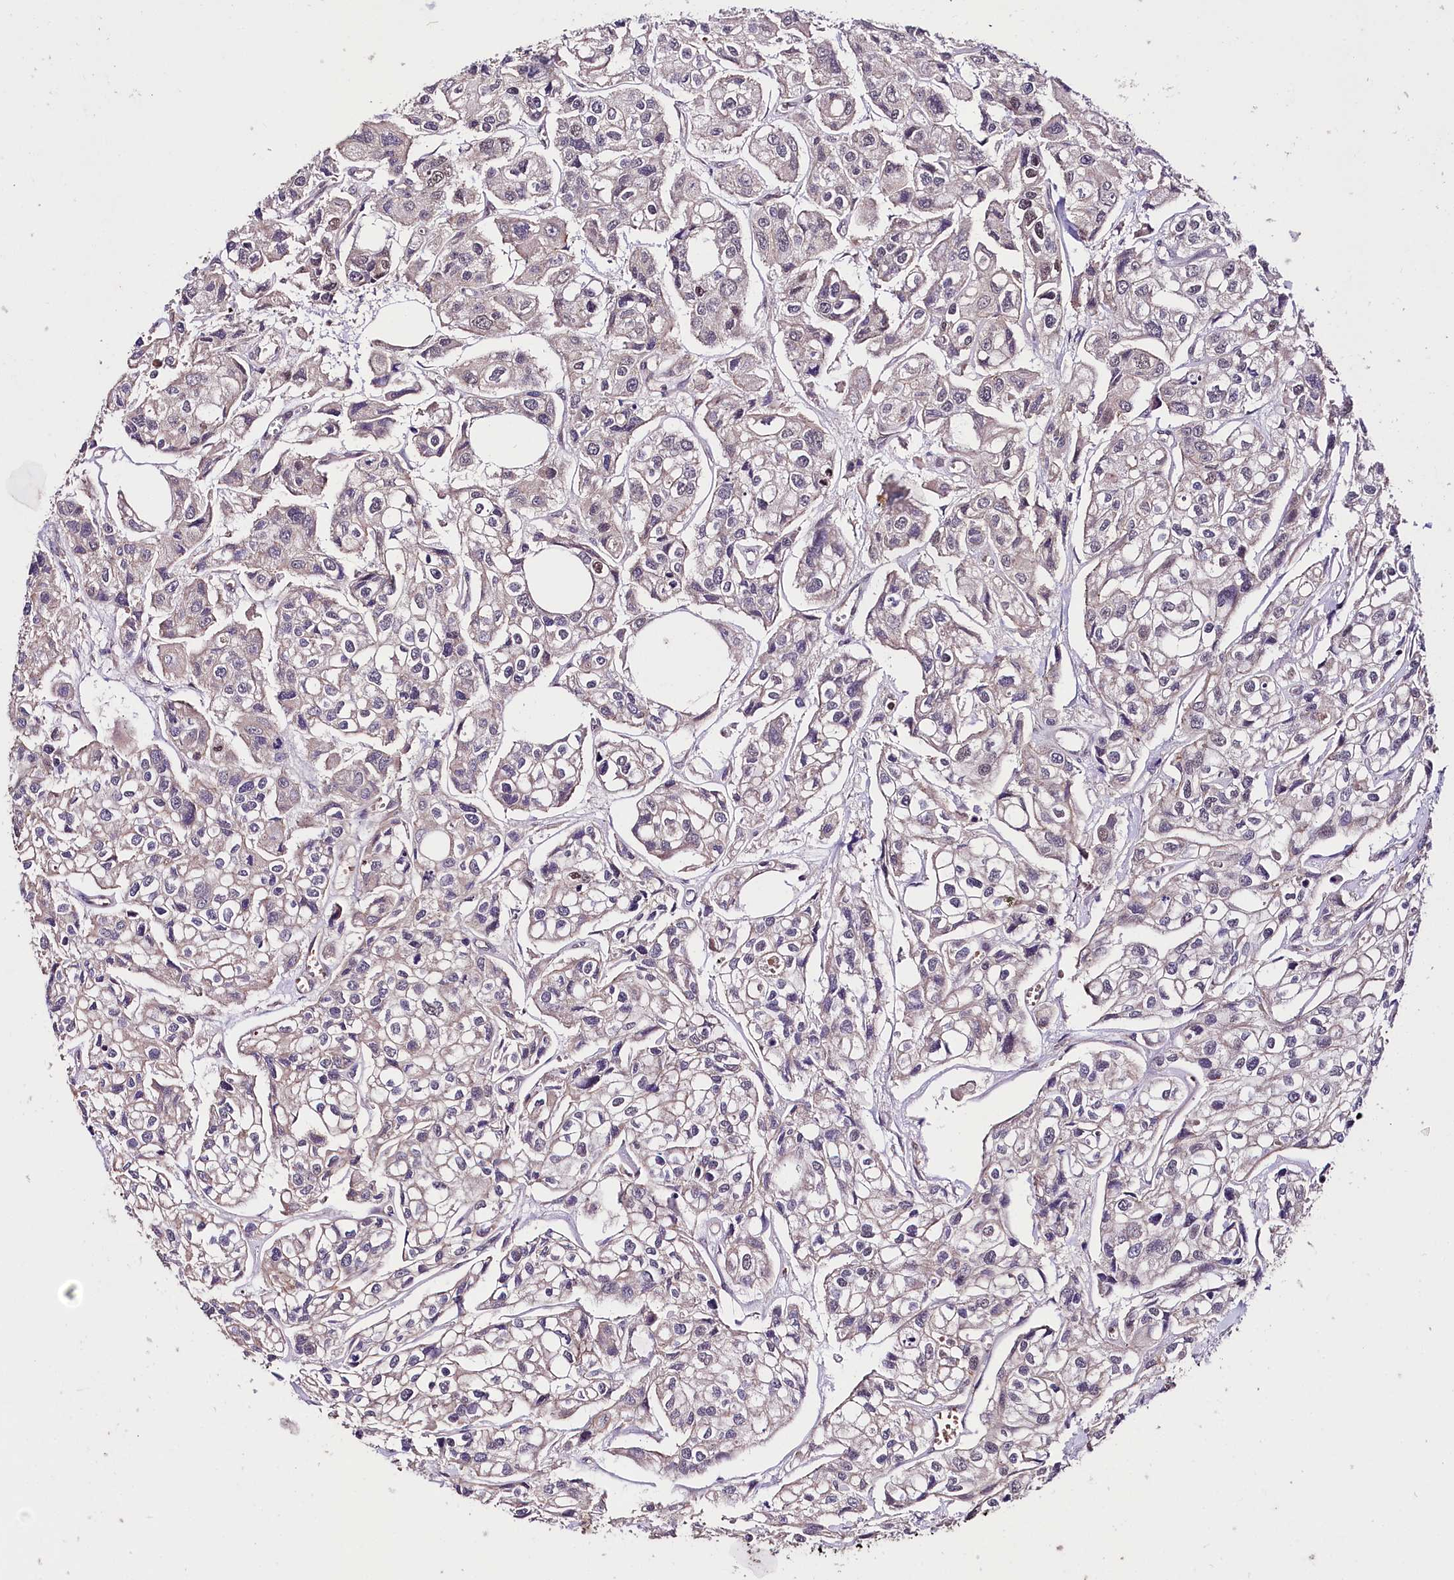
{"staining": {"intensity": "negative", "quantity": "none", "location": "none"}, "tissue": "urothelial cancer", "cell_type": "Tumor cells", "image_type": "cancer", "snomed": [{"axis": "morphology", "description": "Urothelial carcinoma, High grade"}, {"axis": "topography", "description": "Urinary bladder"}], "caption": "Immunohistochemistry of urothelial cancer displays no staining in tumor cells.", "gene": "TAFAZZIN", "patient": {"sex": "male", "age": 67}}